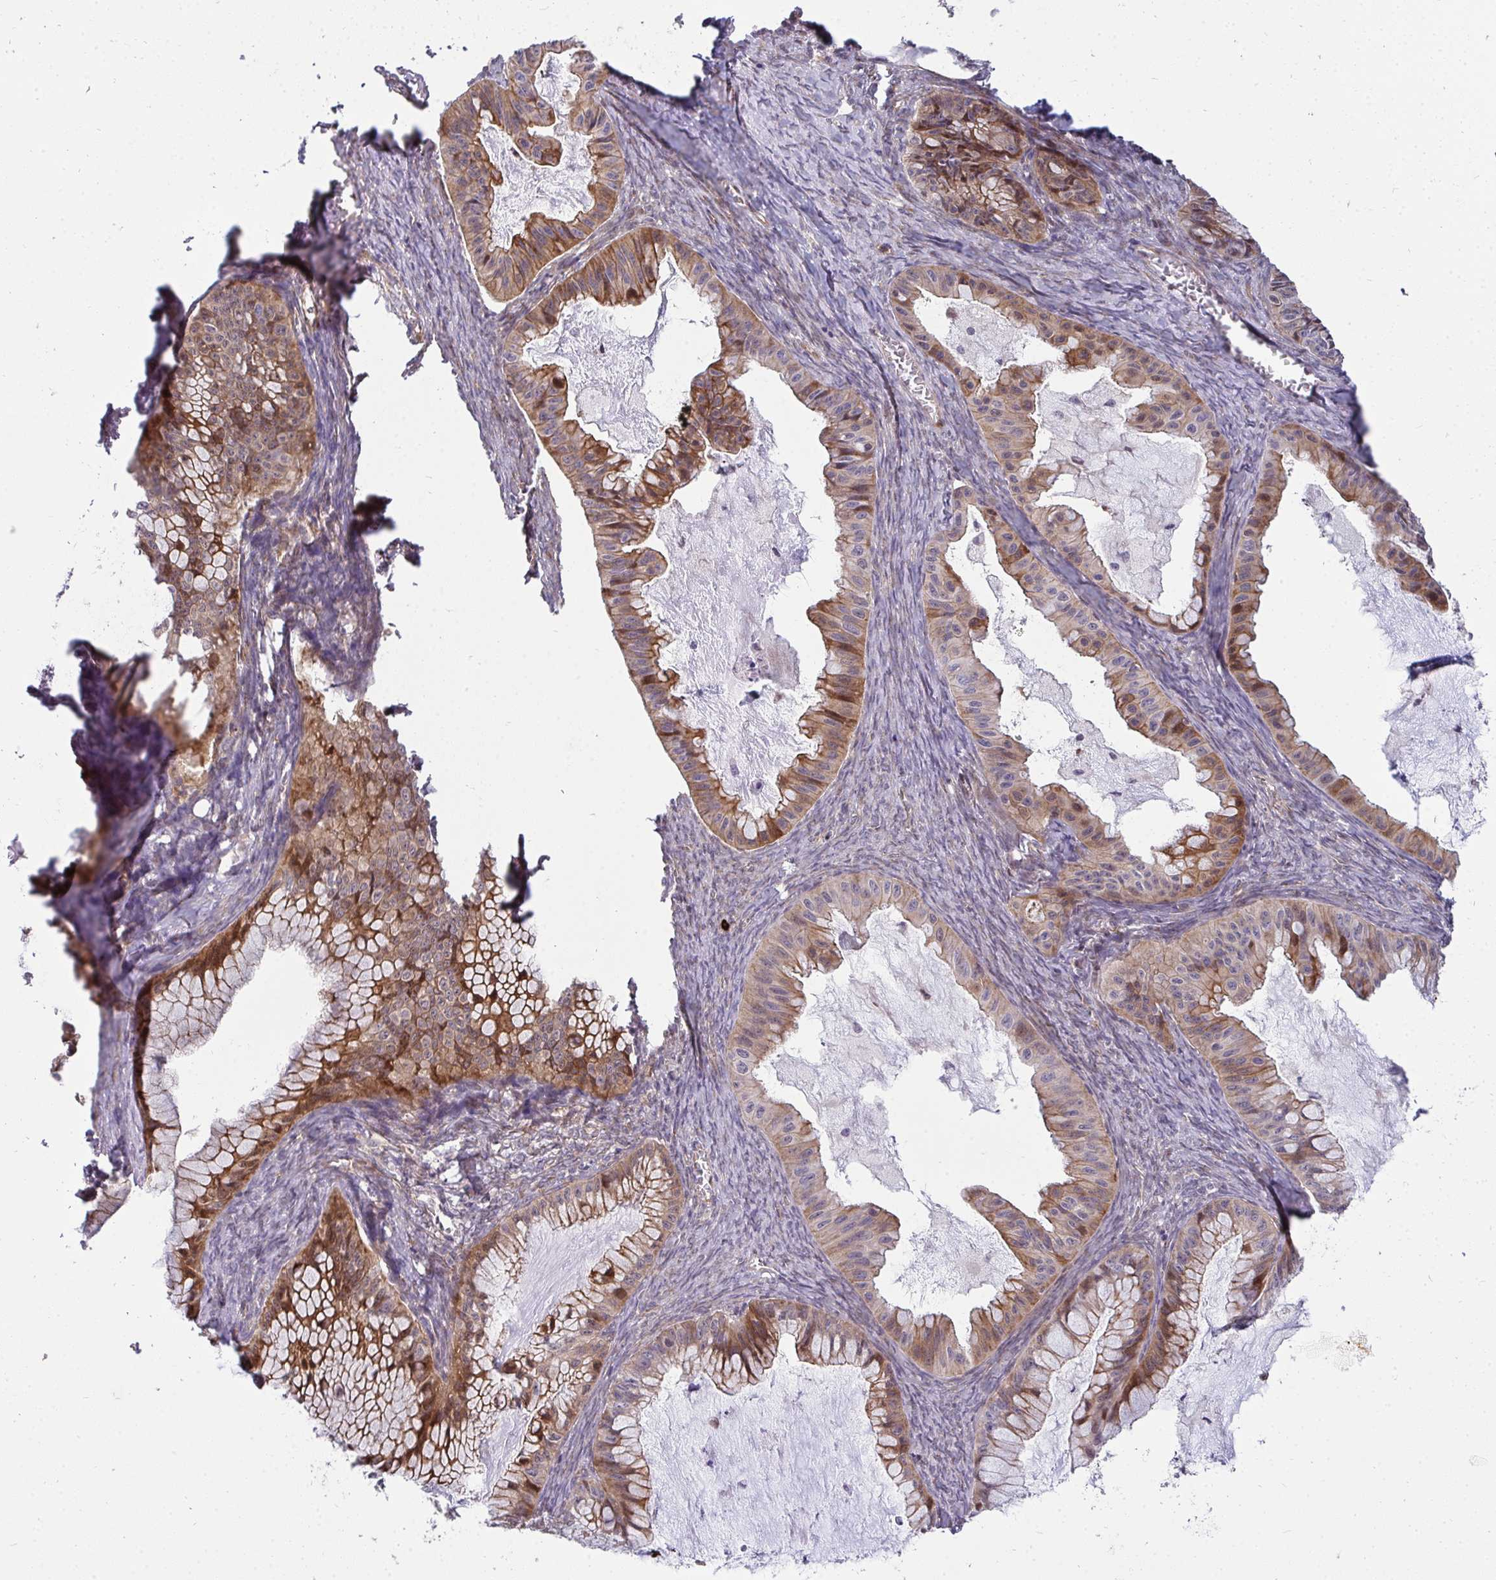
{"staining": {"intensity": "moderate", "quantity": ">75%", "location": "cytoplasmic/membranous"}, "tissue": "ovarian cancer", "cell_type": "Tumor cells", "image_type": "cancer", "snomed": [{"axis": "morphology", "description": "Cystadenocarcinoma, mucinous, NOS"}, {"axis": "topography", "description": "Ovary"}], "caption": "DAB (3,3'-diaminobenzidine) immunohistochemical staining of human ovarian cancer demonstrates moderate cytoplasmic/membranous protein expression in approximately >75% of tumor cells.", "gene": "SH2D1B", "patient": {"sex": "female", "age": 72}}